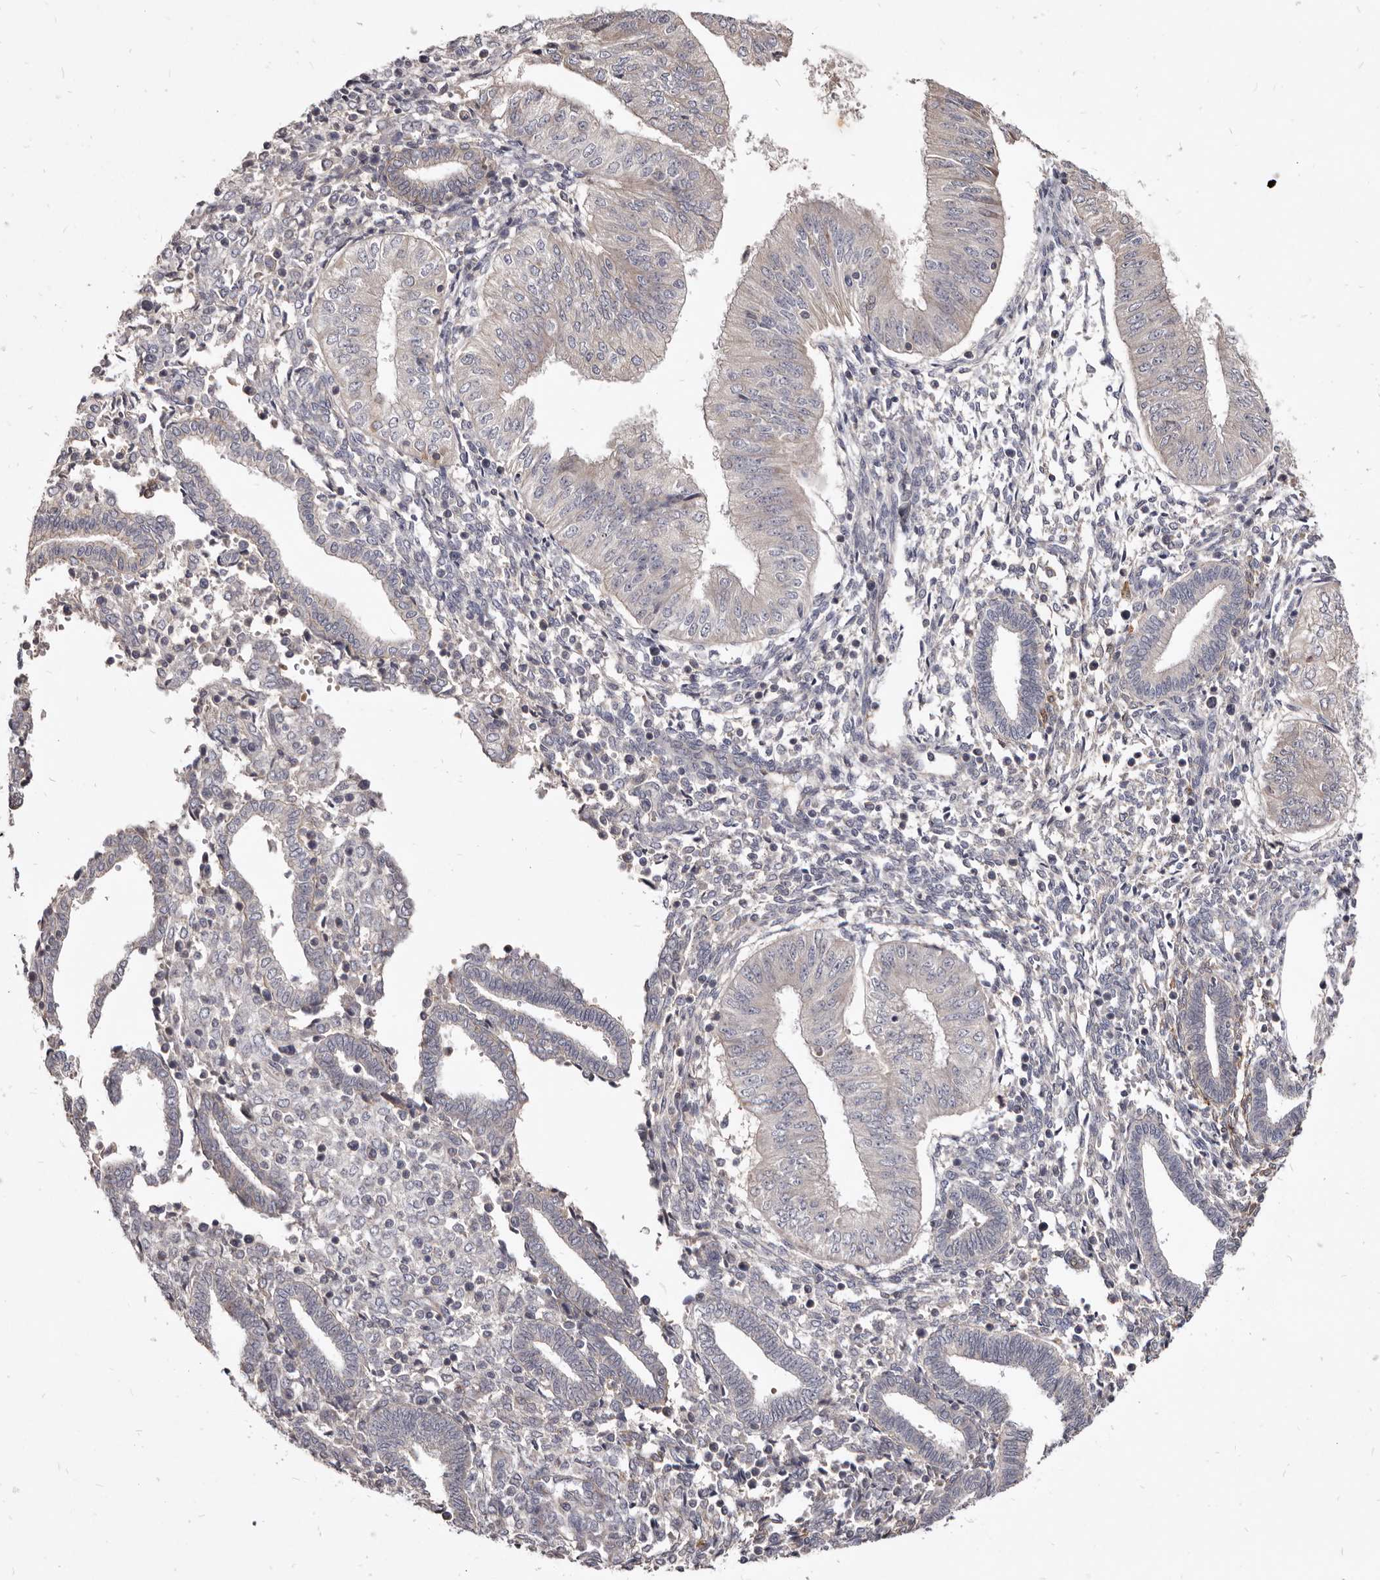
{"staining": {"intensity": "negative", "quantity": "none", "location": "none"}, "tissue": "endometrial cancer", "cell_type": "Tumor cells", "image_type": "cancer", "snomed": [{"axis": "morphology", "description": "Normal tissue, NOS"}, {"axis": "morphology", "description": "Adenocarcinoma, NOS"}, {"axis": "topography", "description": "Endometrium"}], "caption": "Human endometrial cancer (adenocarcinoma) stained for a protein using immunohistochemistry (IHC) demonstrates no positivity in tumor cells.", "gene": "FAS", "patient": {"sex": "female", "age": 53}}